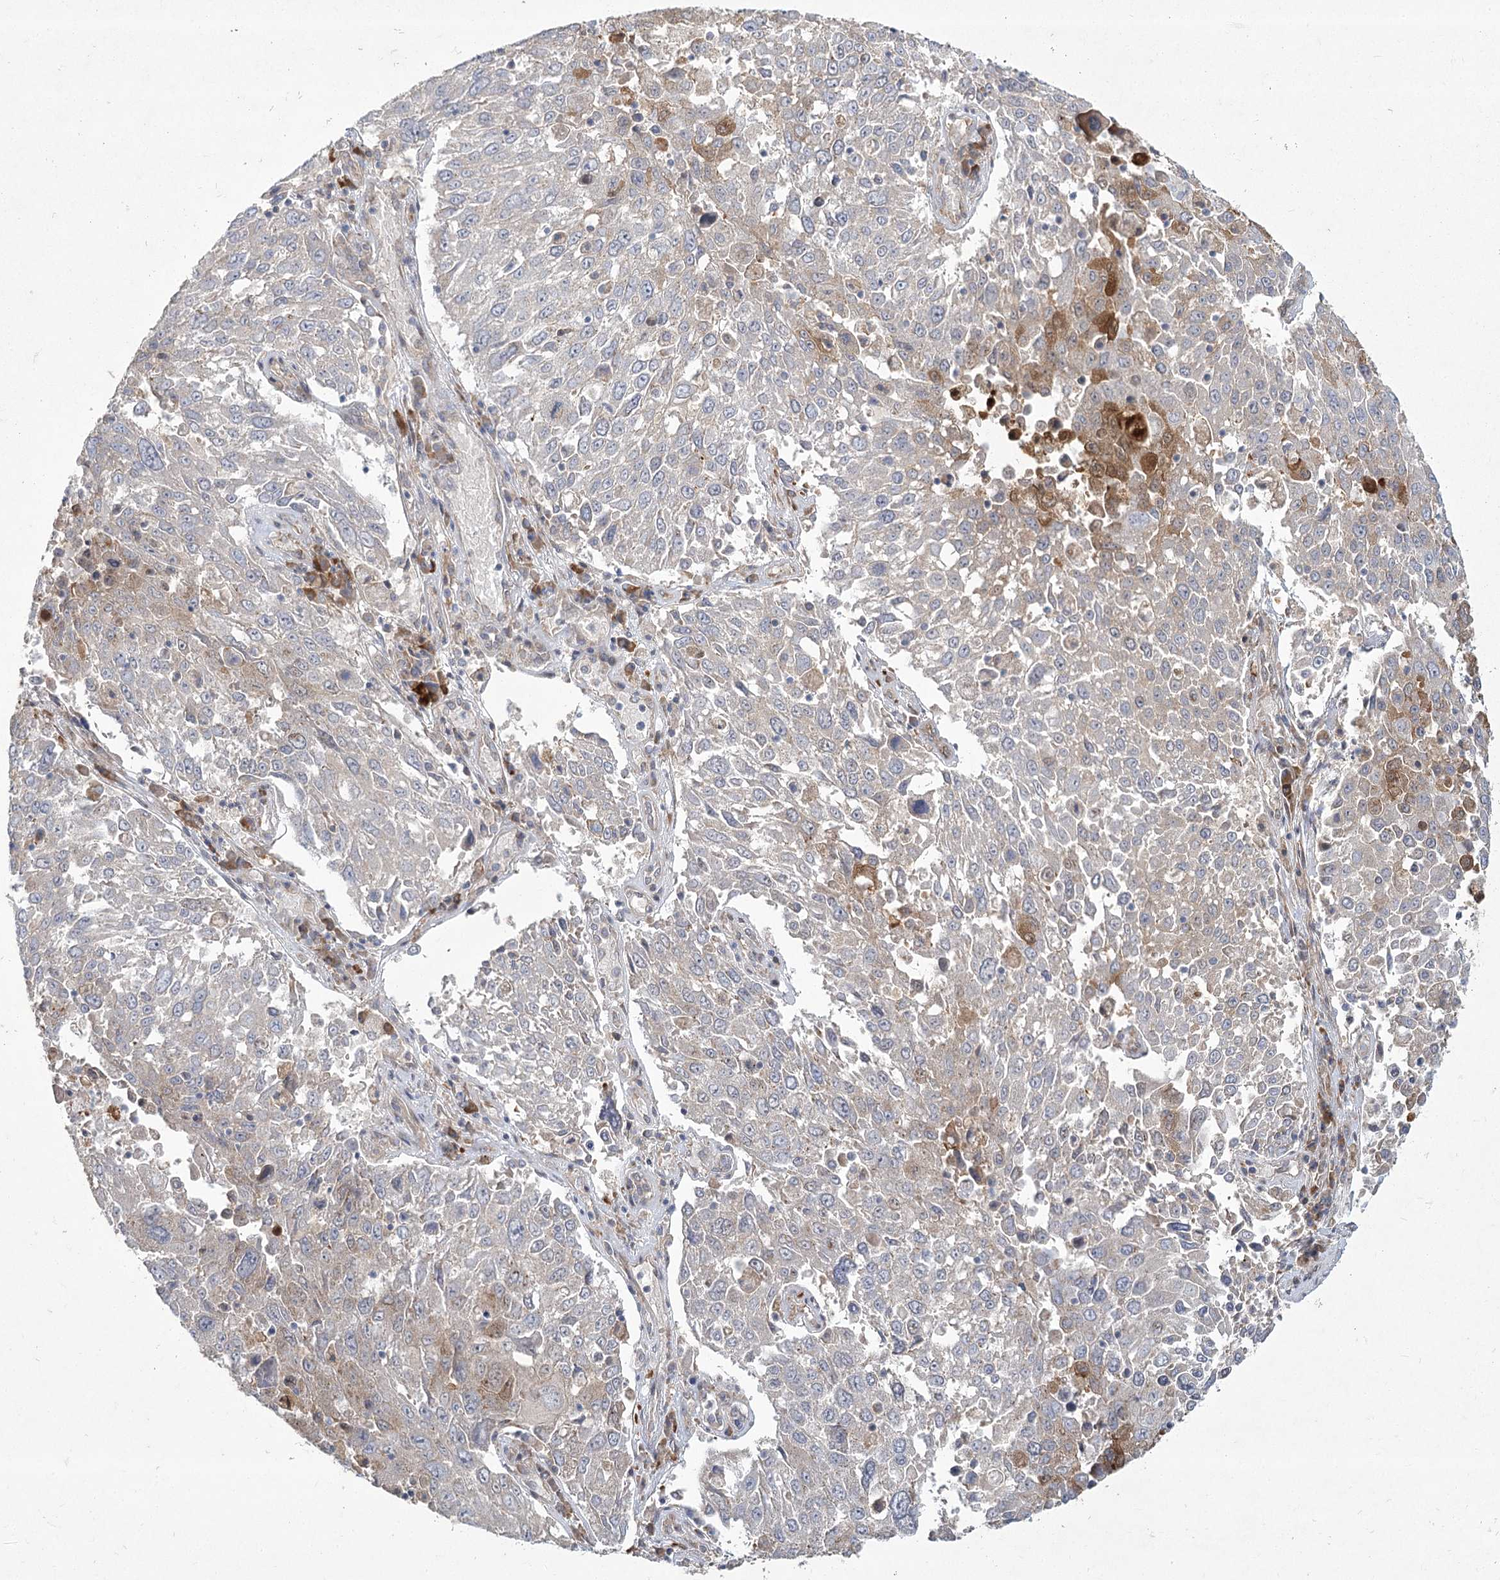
{"staining": {"intensity": "moderate", "quantity": "<25%", "location": "cytoplasmic/membranous"}, "tissue": "lung cancer", "cell_type": "Tumor cells", "image_type": "cancer", "snomed": [{"axis": "morphology", "description": "Squamous cell carcinoma, NOS"}, {"axis": "topography", "description": "Lung"}], "caption": "The histopathology image reveals a brown stain indicating the presence of a protein in the cytoplasmic/membranous of tumor cells in lung cancer (squamous cell carcinoma). (DAB IHC, brown staining for protein, blue staining for nuclei).", "gene": "CAMTA1", "patient": {"sex": "male", "age": 65}}